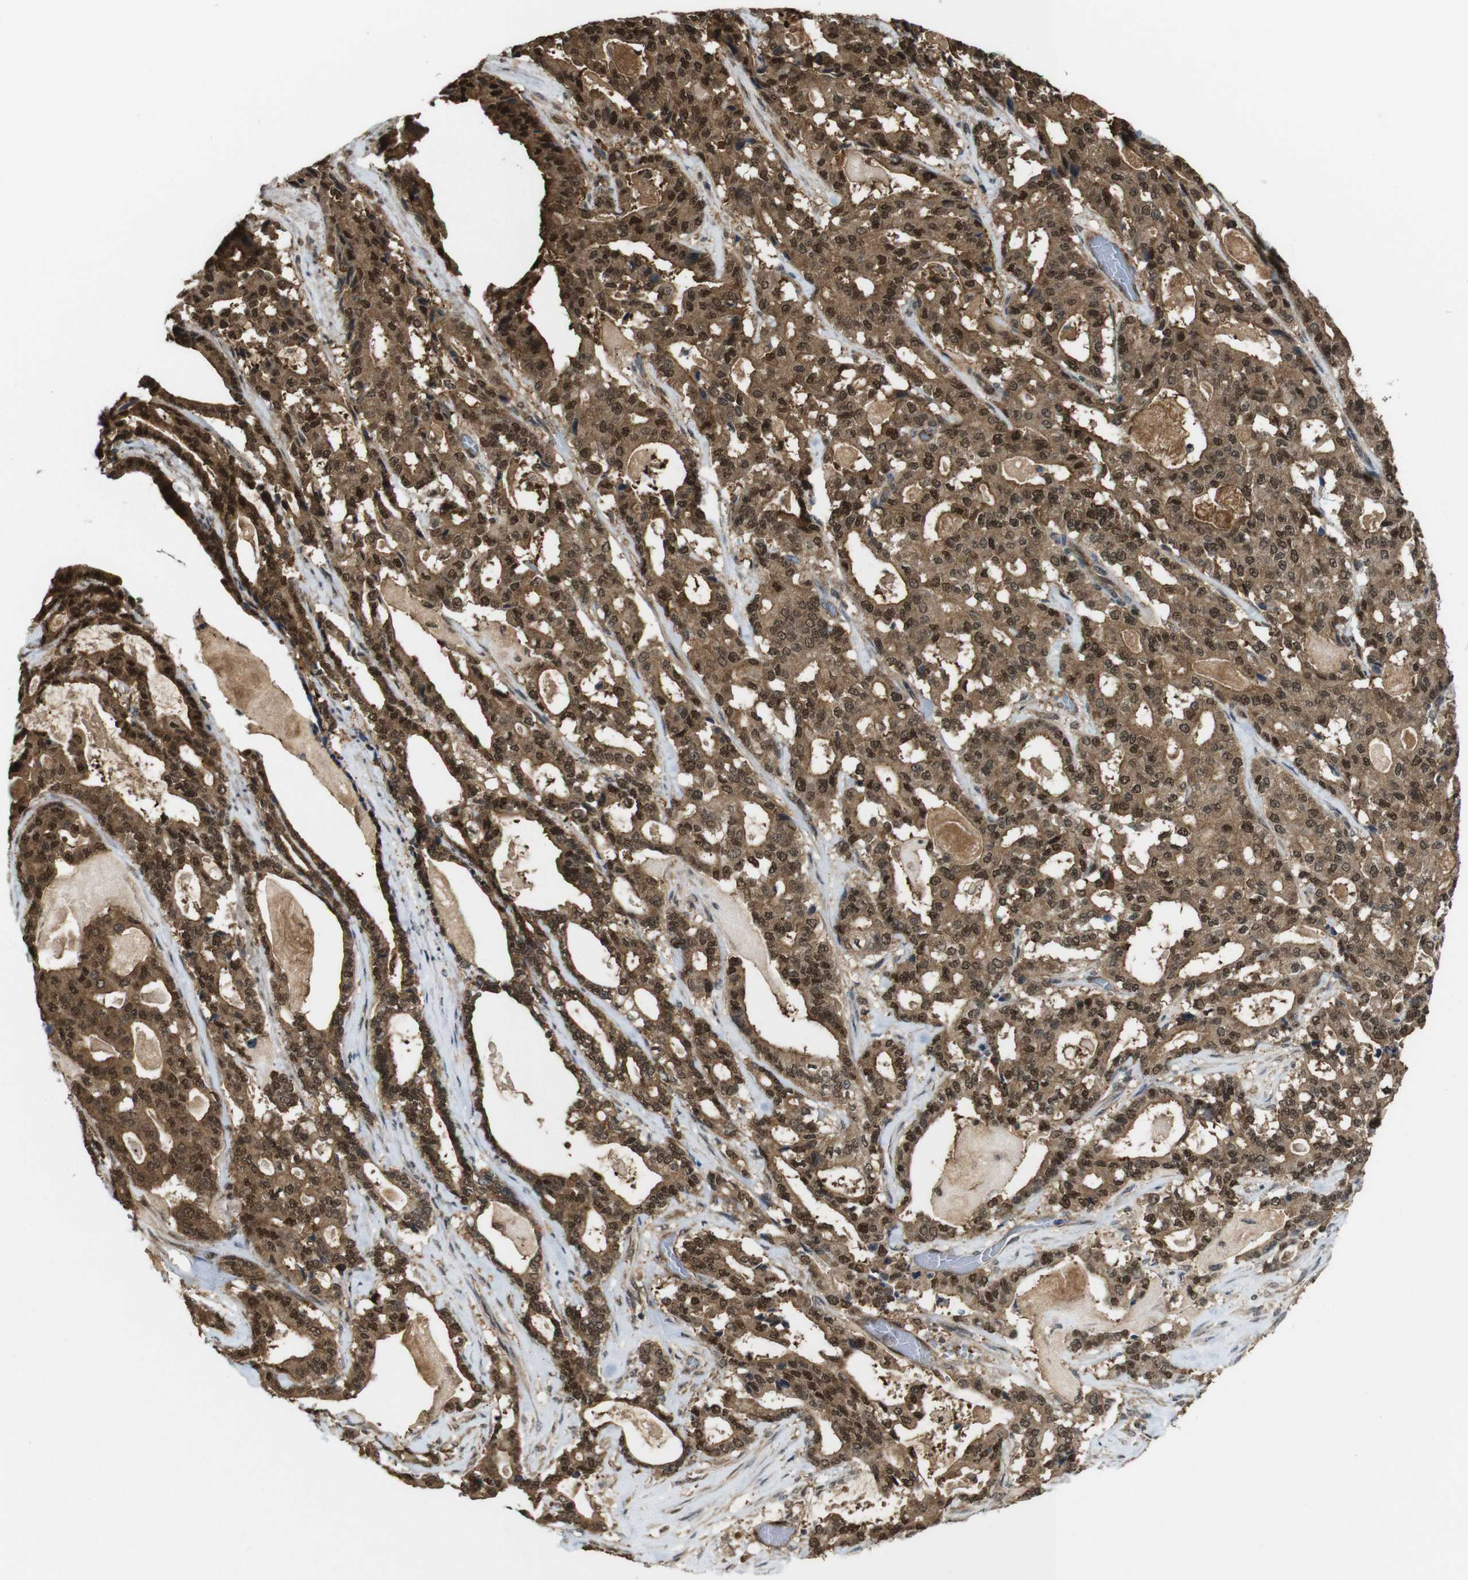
{"staining": {"intensity": "strong", "quantity": ">75%", "location": "cytoplasmic/membranous,nuclear"}, "tissue": "pancreatic cancer", "cell_type": "Tumor cells", "image_type": "cancer", "snomed": [{"axis": "morphology", "description": "Adenocarcinoma, NOS"}, {"axis": "topography", "description": "Pancreas"}], "caption": "Adenocarcinoma (pancreatic) stained with IHC shows strong cytoplasmic/membranous and nuclear positivity in about >75% of tumor cells.", "gene": "YWHAG", "patient": {"sex": "male", "age": 63}}